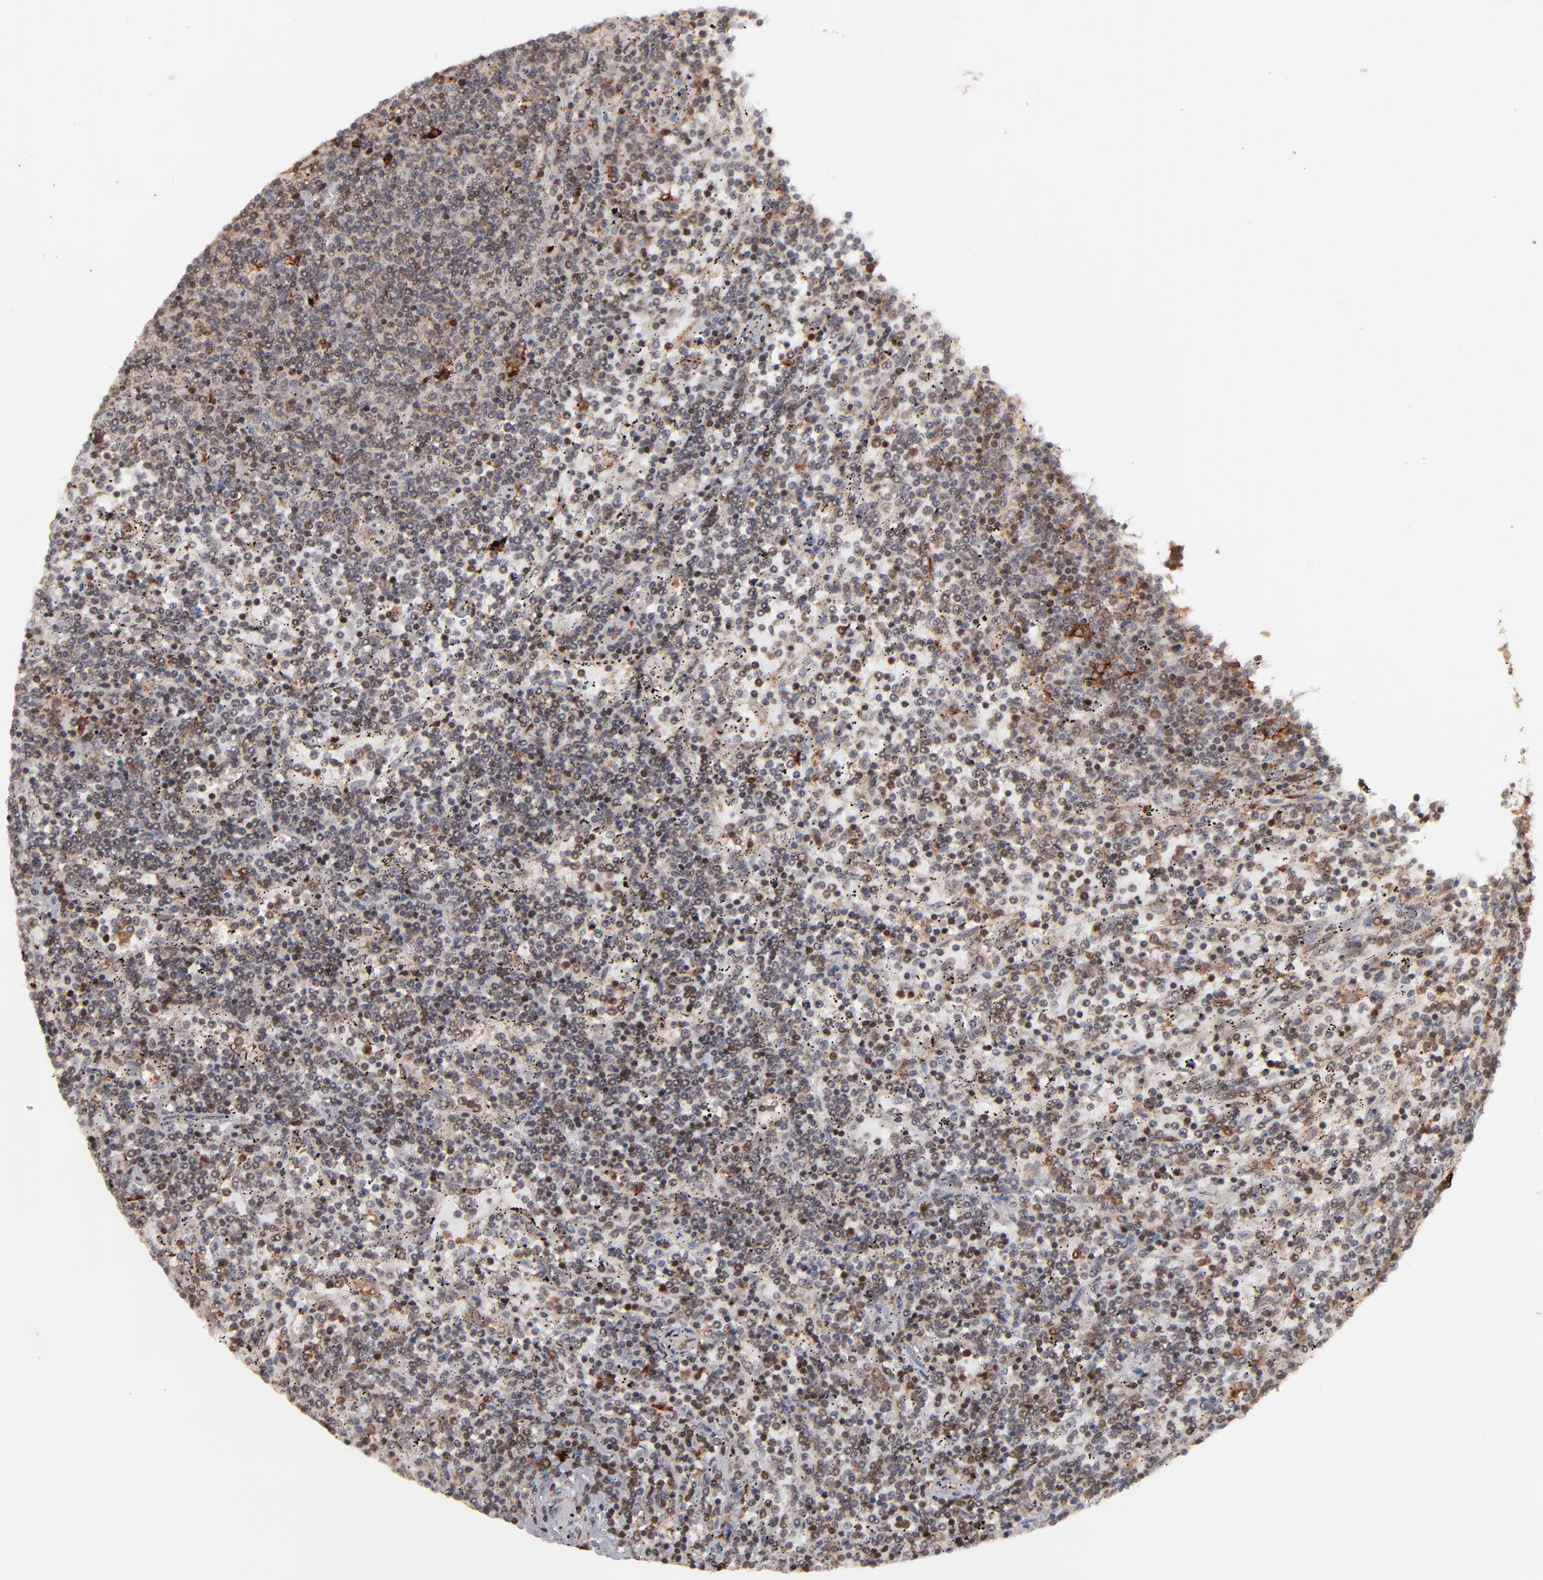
{"staining": {"intensity": "moderate", "quantity": ">75%", "location": "cytoplasmic/membranous,nuclear"}, "tissue": "lymphoma", "cell_type": "Tumor cells", "image_type": "cancer", "snomed": [{"axis": "morphology", "description": "Malignant lymphoma, non-Hodgkin's type, Low grade"}, {"axis": "topography", "description": "Spleen"}], "caption": "Moderate cytoplasmic/membranous and nuclear expression is seen in about >75% of tumor cells in malignant lymphoma, non-Hodgkin's type (low-grade). (IHC, brightfield microscopy, high magnification).", "gene": "RGS6", "patient": {"sex": "female", "age": 50}}